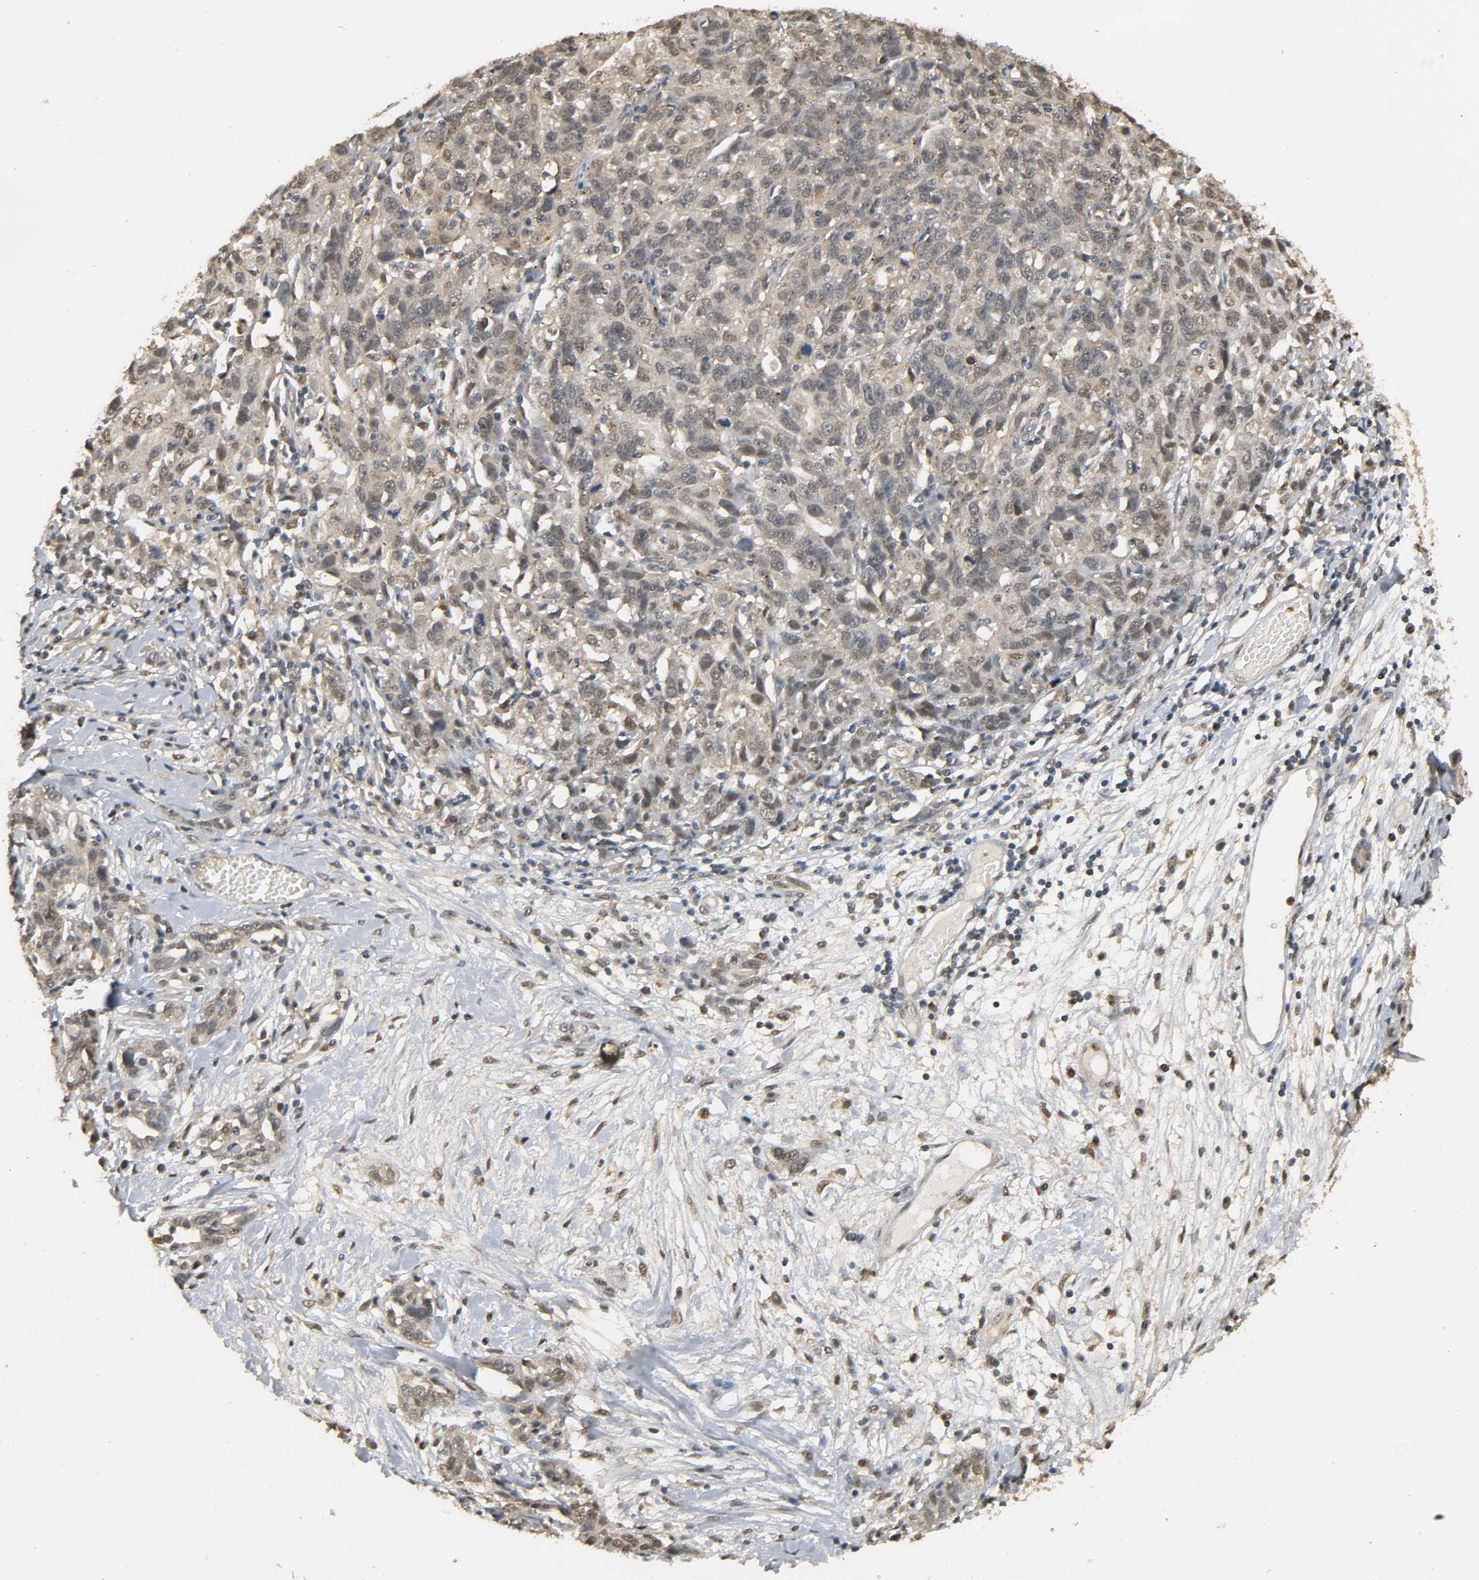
{"staining": {"intensity": "weak", "quantity": "25%-75%", "location": "cytoplasmic/membranous"}, "tissue": "ovarian cancer", "cell_type": "Tumor cells", "image_type": "cancer", "snomed": [{"axis": "morphology", "description": "Cystadenocarcinoma, serous, NOS"}, {"axis": "topography", "description": "Ovary"}], "caption": "Weak cytoplasmic/membranous protein expression is appreciated in about 25%-75% of tumor cells in ovarian serous cystadenocarcinoma. (Brightfield microscopy of DAB IHC at high magnification).", "gene": "ZFPM2", "patient": {"sex": "female", "age": 71}}